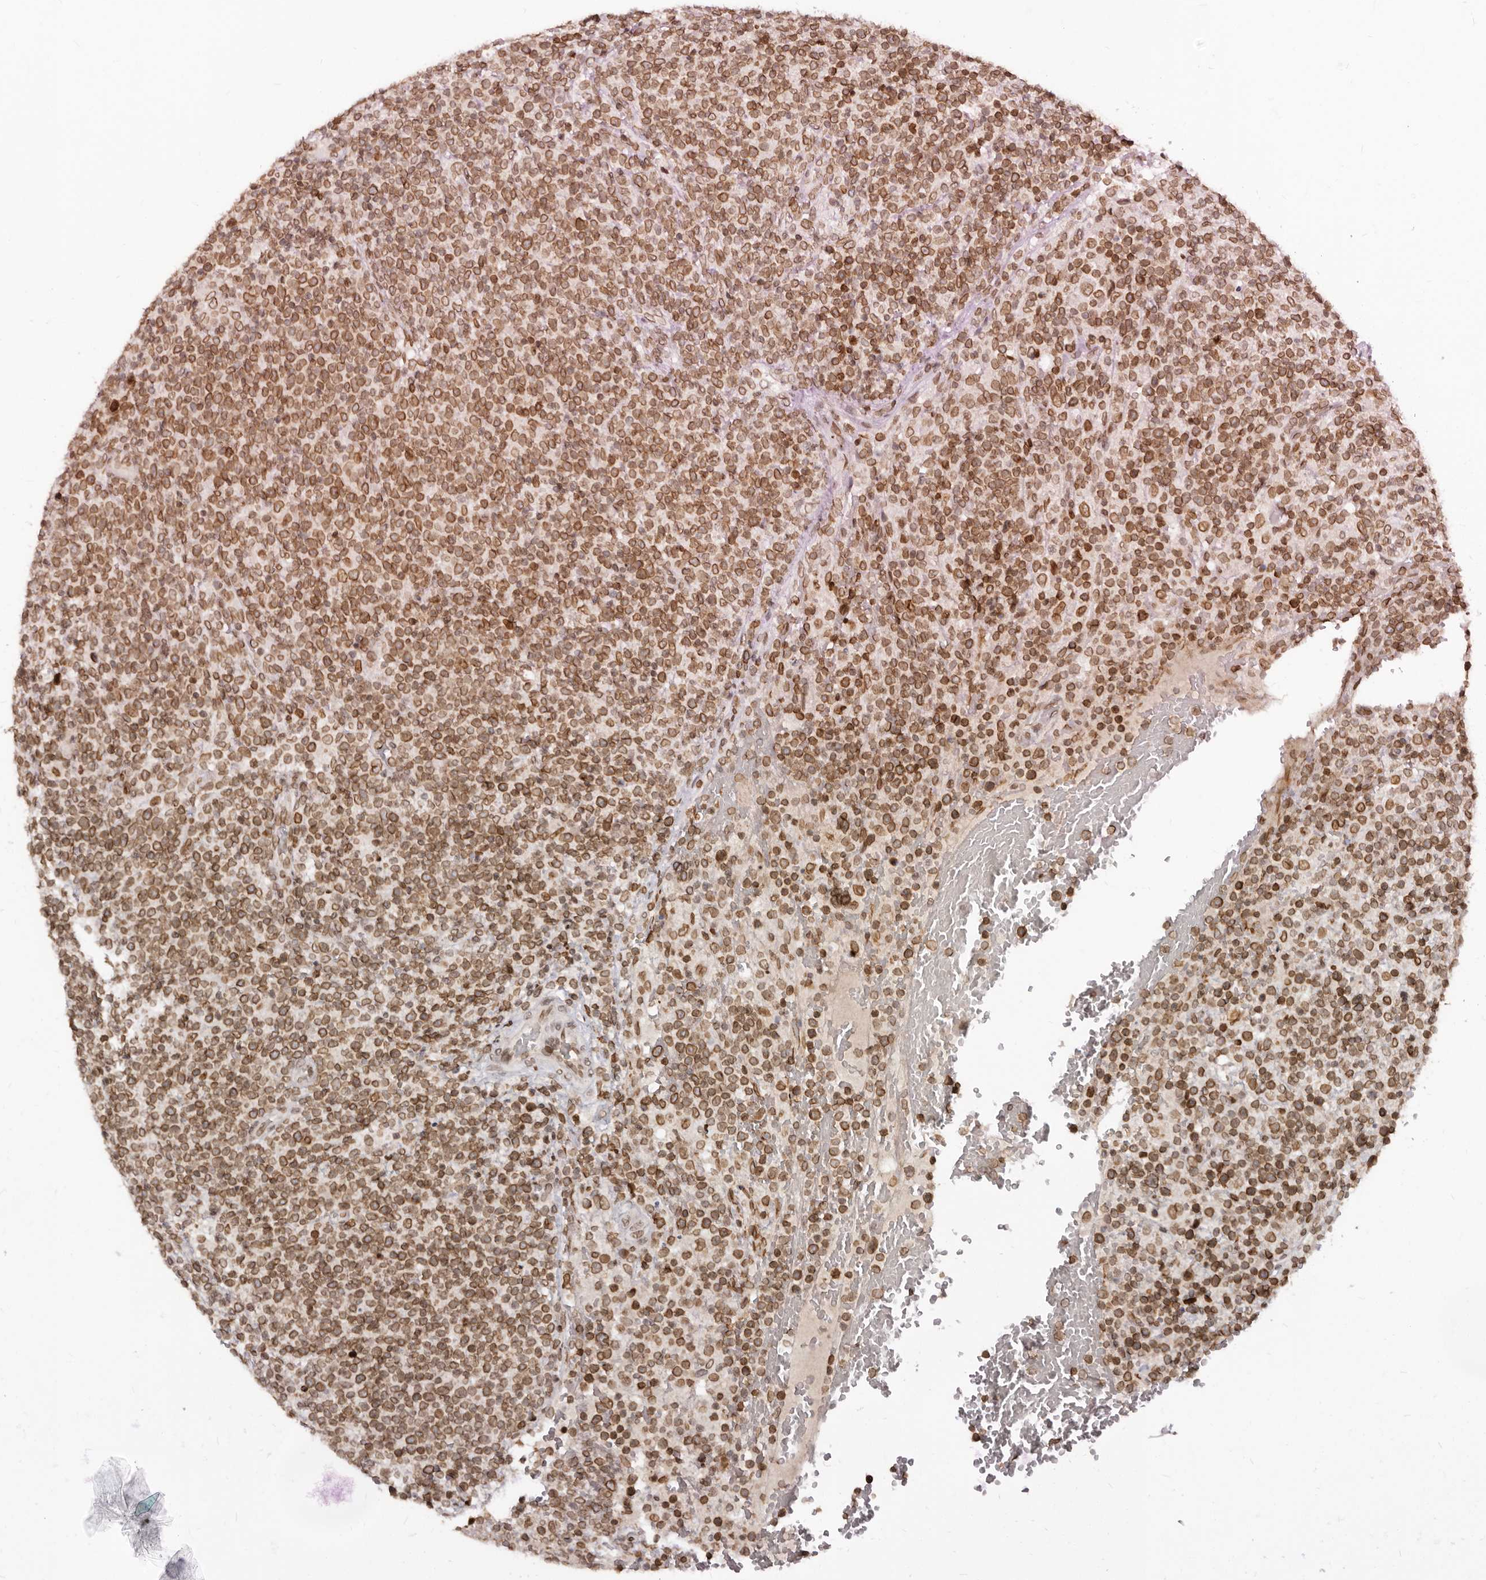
{"staining": {"intensity": "moderate", "quantity": ">75%", "location": "cytoplasmic/membranous,nuclear"}, "tissue": "lymphoma", "cell_type": "Tumor cells", "image_type": "cancer", "snomed": [{"axis": "morphology", "description": "Malignant lymphoma, non-Hodgkin's type, High grade"}, {"axis": "topography", "description": "Lymph node"}], "caption": "Immunohistochemical staining of human lymphoma exhibits medium levels of moderate cytoplasmic/membranous and nuclear positivity in approximately >75% of tumor cells.", "gene": "NUP153", "patient": {"sex": "male", "age": 61}}